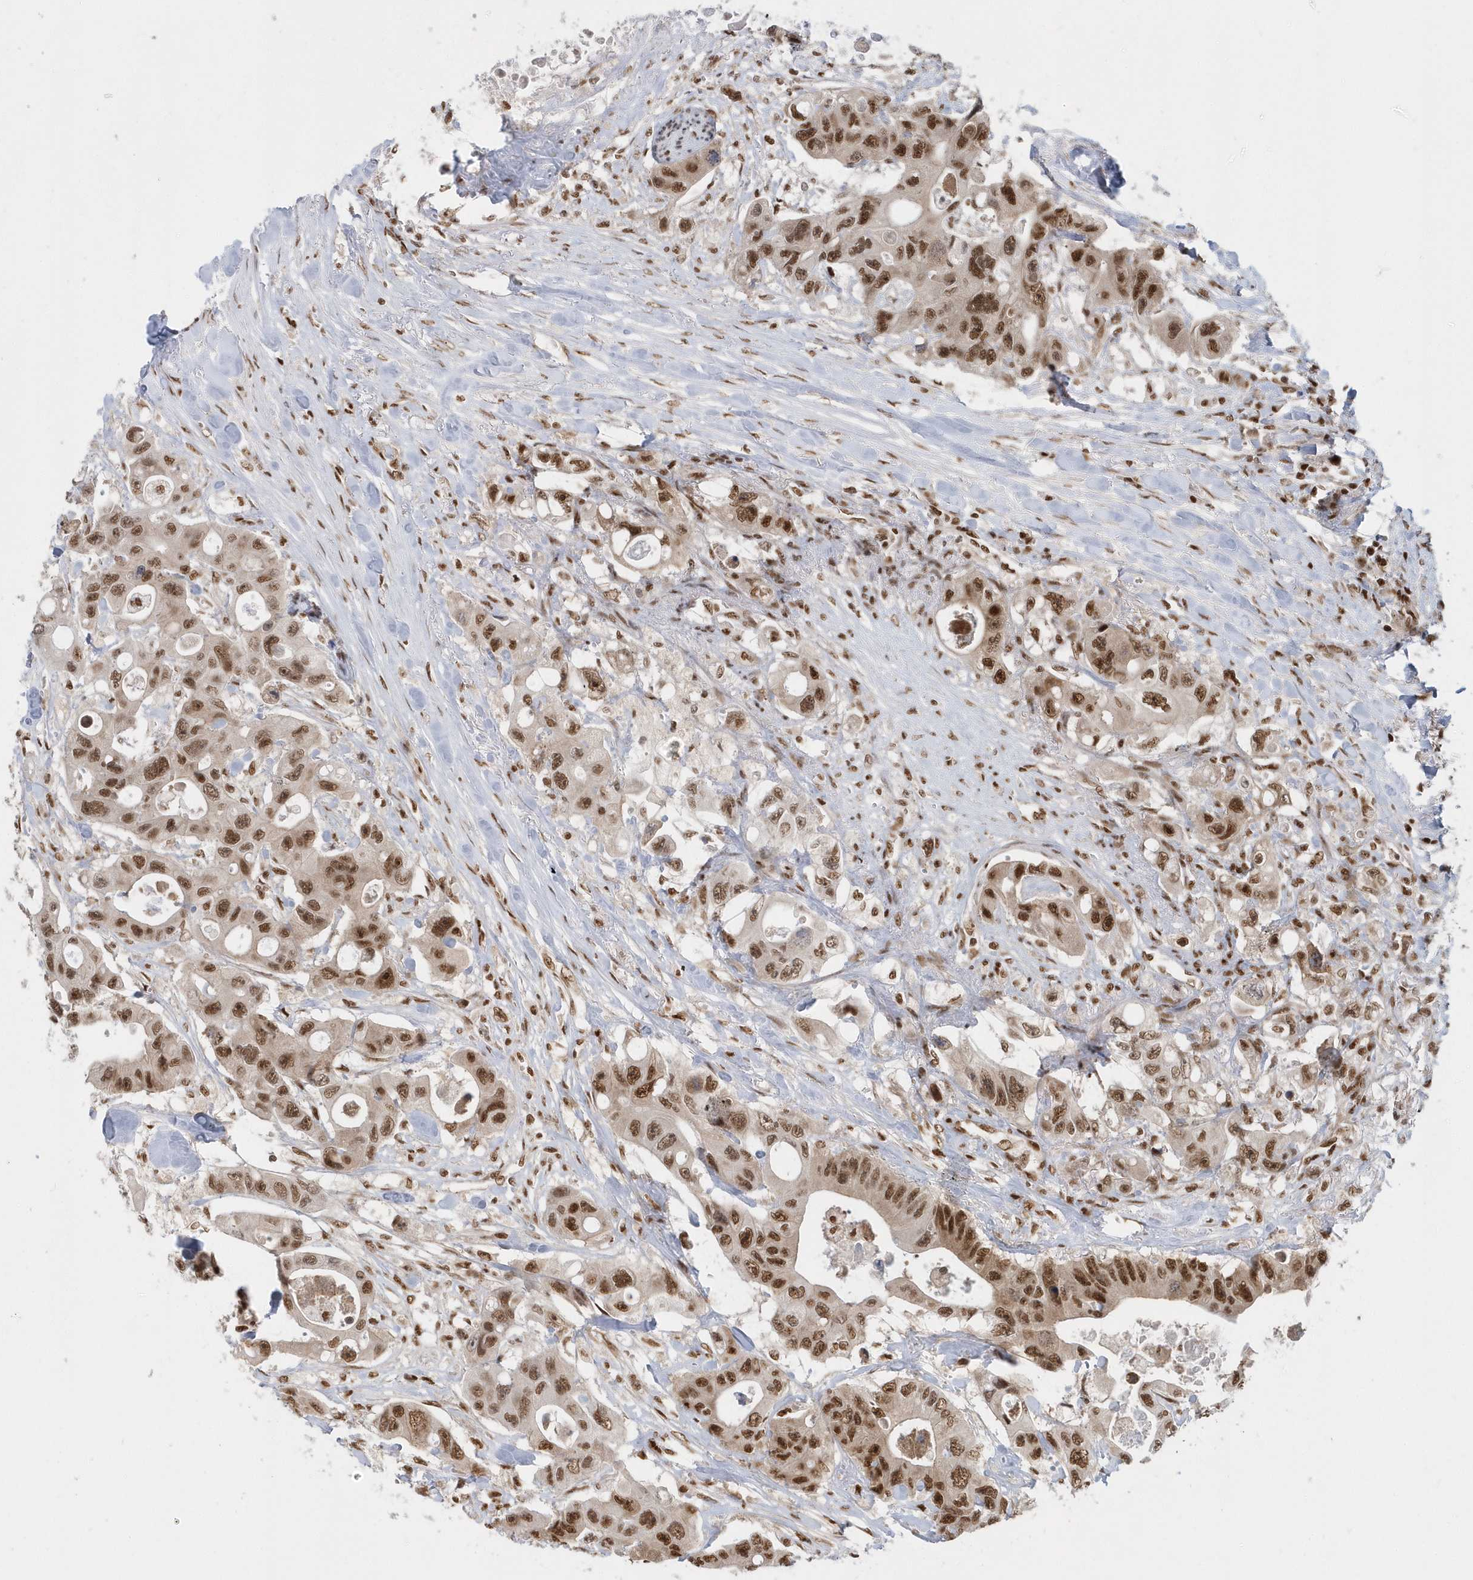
{"staining": {"intensity": "moderate", "quantity": ">75%", "location": "nuclear"}, "tissue": "colorectal cancer", "cell_type": "Tumor cells", "image_type": "cancer", "snomed": [{"axis": "morphology", "description": "Adenocarcinoma, NOS"}, {"axis": "topography", "description": "Colon"}], "caption": "Colorectal cancer (adenocarcinoma) stained for a protein reveals moderate nuclear positivity in tumor cells.", "gene": "SEPHS1", "patient": {"sex": "female", "age": 46}}